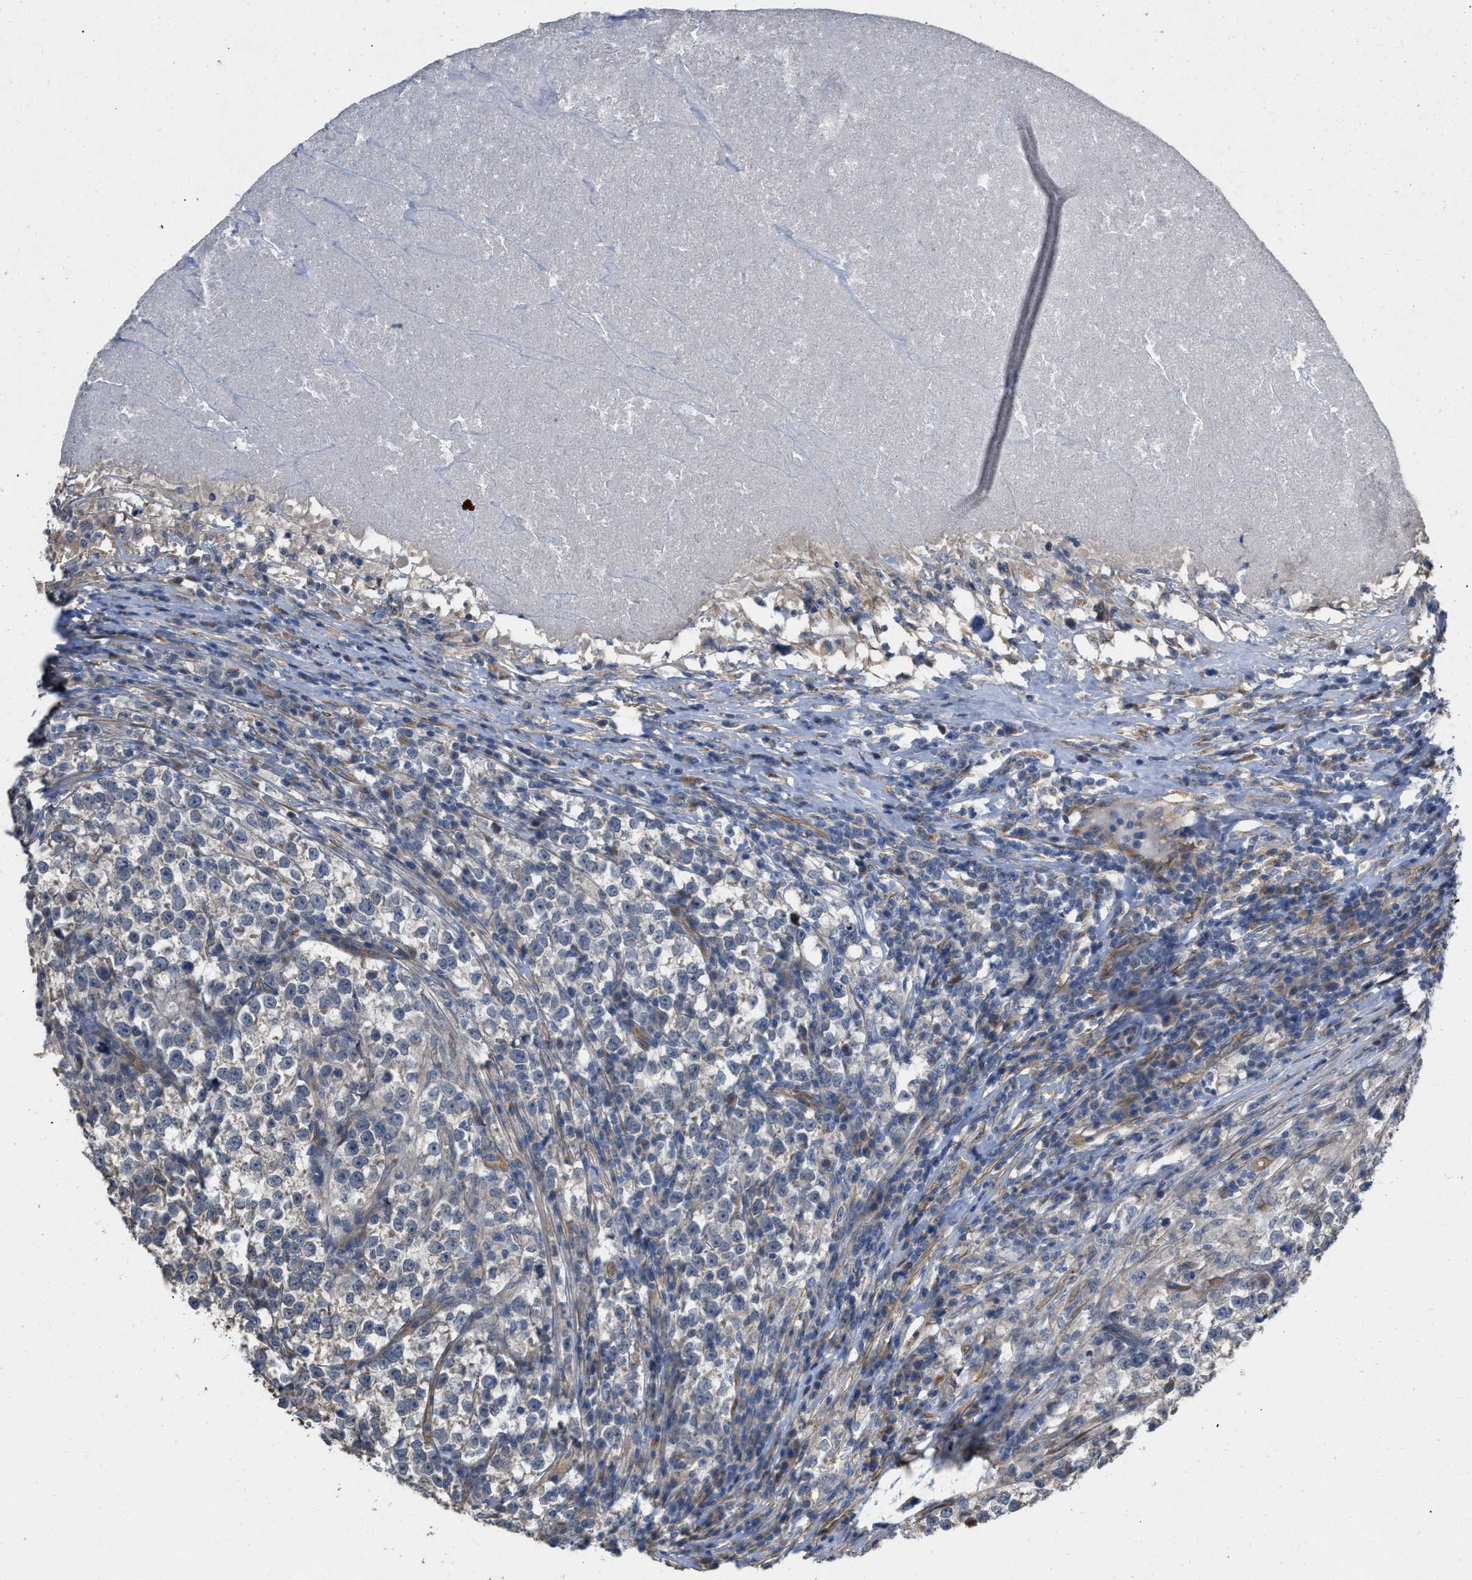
{"staining": {"intensity": "negative", "quantity": "none", "location": "none"}, "tissue": "testis cancer", "cell_type": "Tumor cells", "image_type": "cancer", "snomed": [{"axis": "morphology", "description": "Normal tissue, NOS"}, {"axis": "morphology", "description": "Seminoma, NOS"}, {"axis": "topography", "description": "Testis"}], "caption": "Tumor cells show no significant protein staining in seminoma (testis).", "gene": "SLC4A11", "patient": {"sex": "male", "age": 43}}